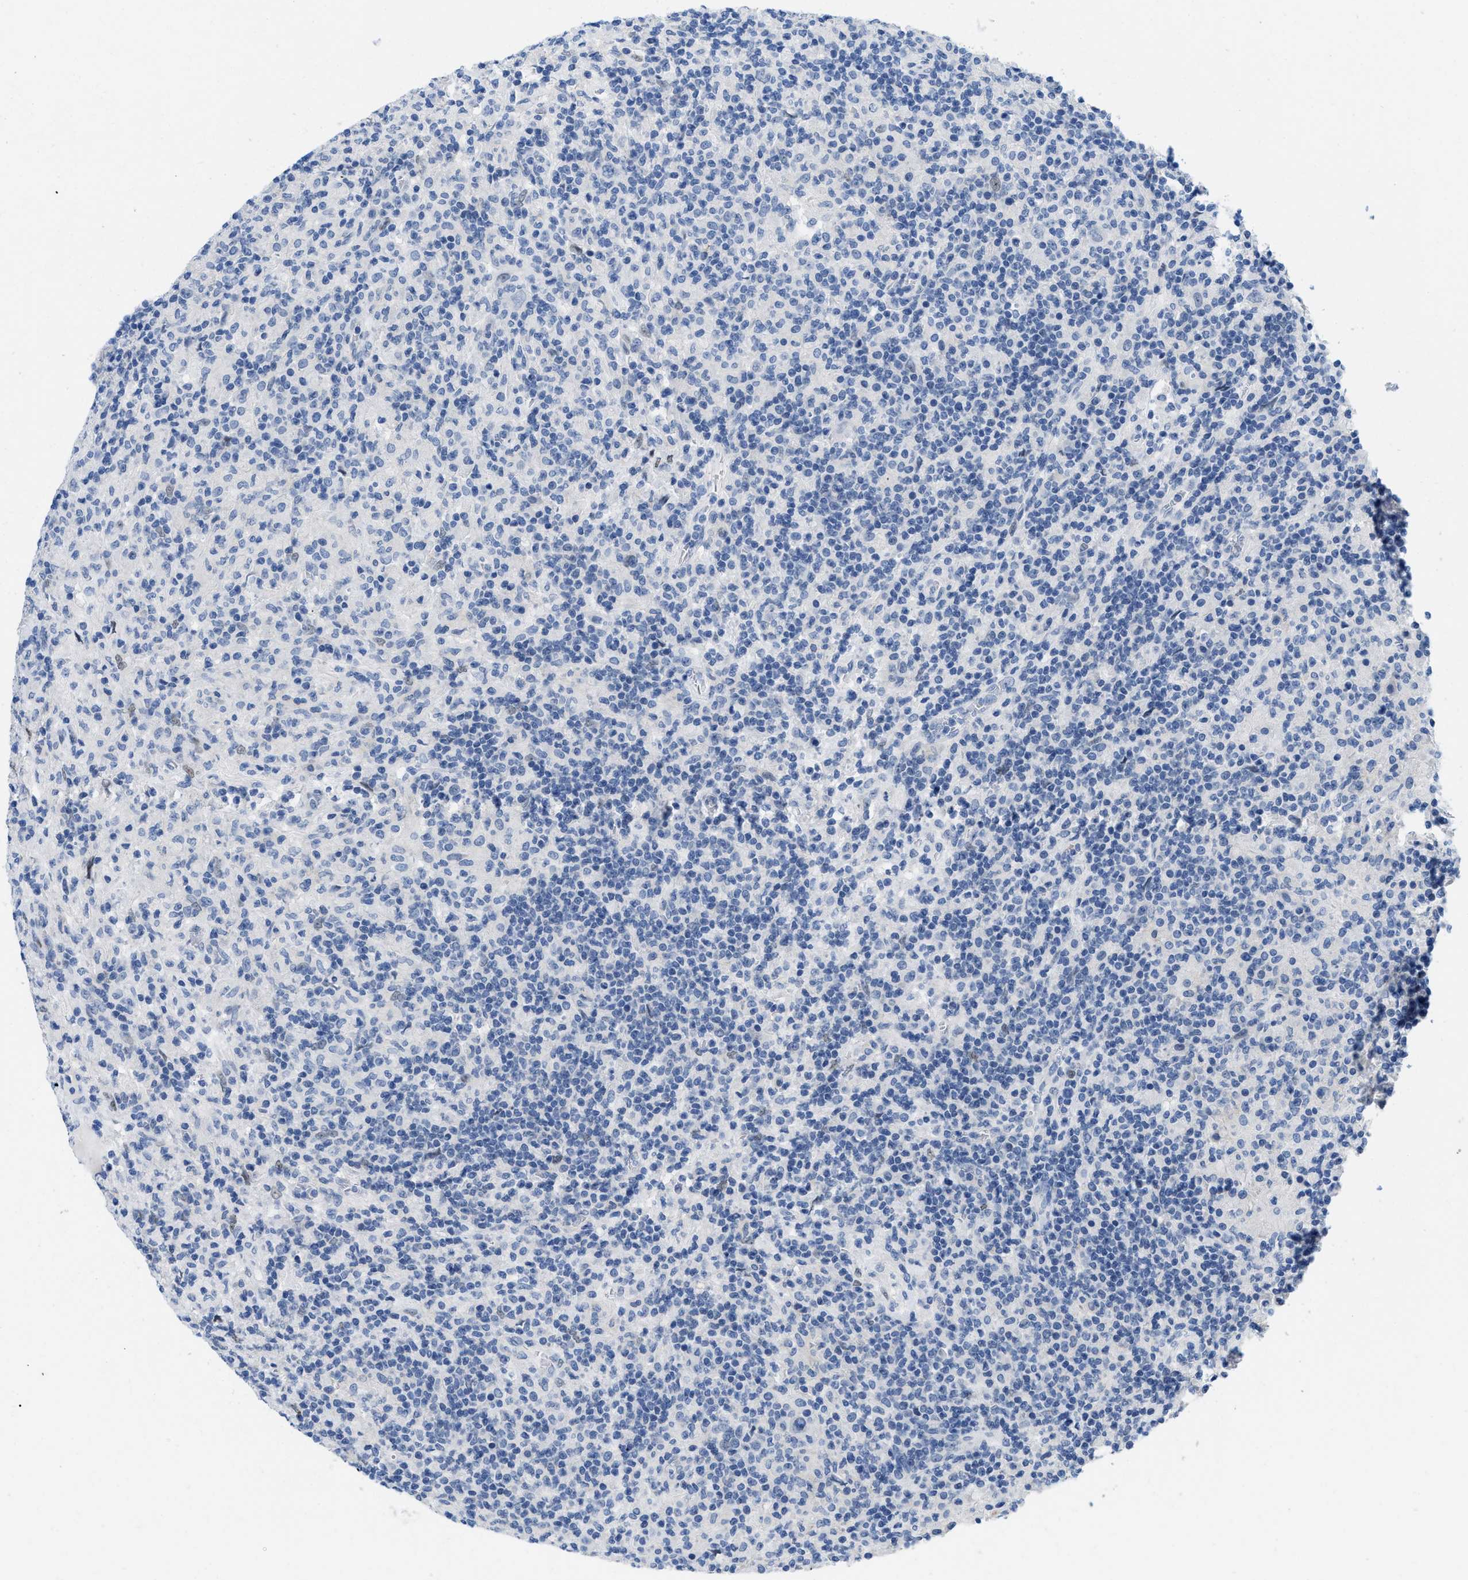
{"staining": {"intensity": "negative", "quantity": "none", "location": "none"}, "tissue": "lymphoma", "cell_type": "Tumor cells", "image_type": "cancer", "snomed": [{"axis": "morphology", "description": "Hodgkin's disease, NOS"}, {"axis": "topography", "description": "Lymph node"}], "caption": "Lymphoma was stained to show a protein in brown. There is no significant expression in tumor cells.", "gene": "NFIX", "patient": {"sex": "male", "age": 70}}